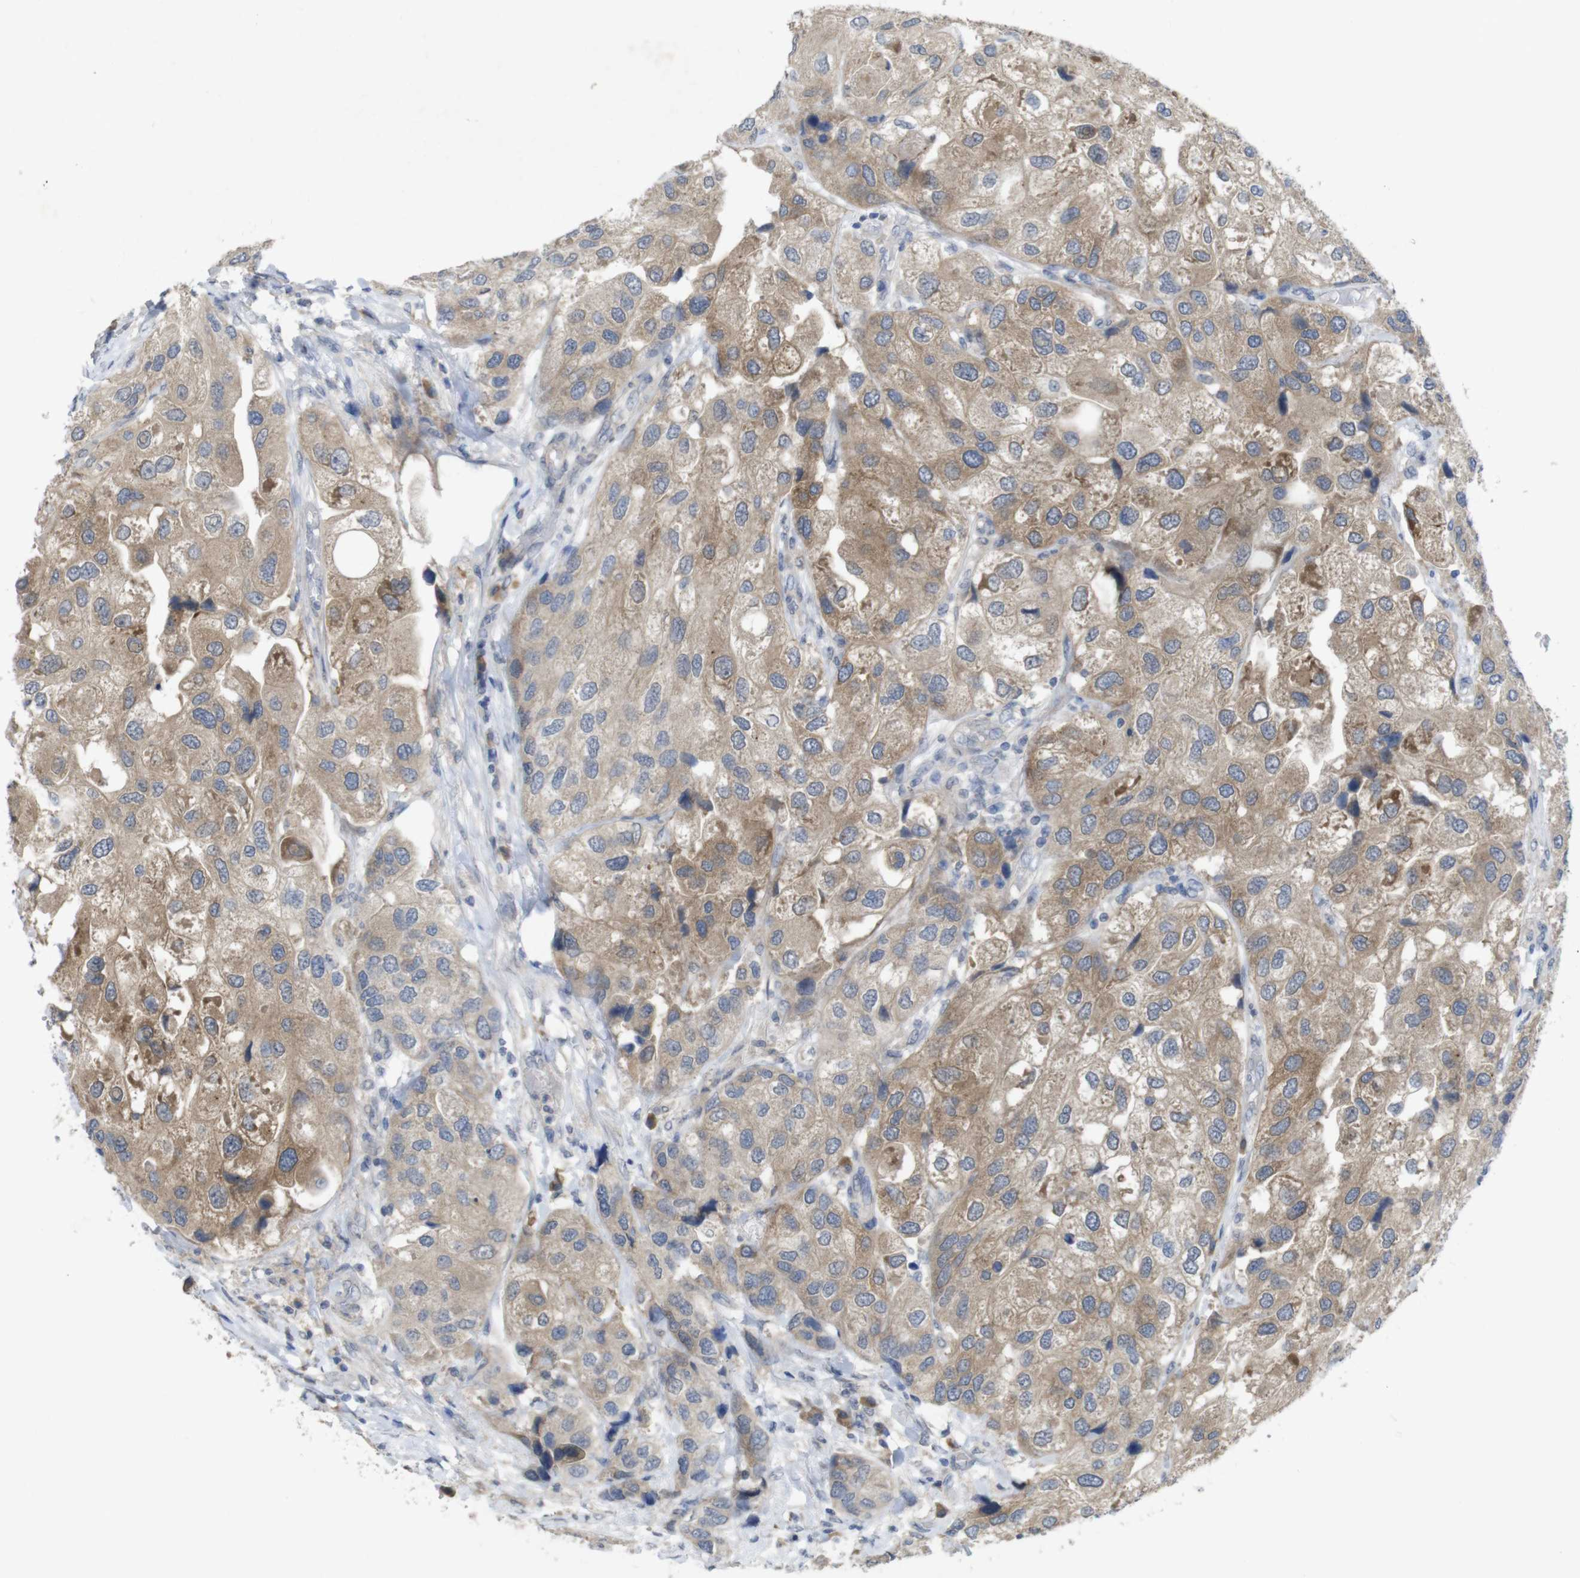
{"staining": {"intensity": "moderate", "quantity": ">75%", "location": "cytoplasmic/membranous"}, "tissue": "urothelial cancer", "cell_type": "Tumor cells", "image_type": "cancer", "snomed": [{"axis": "morphology", "description": "Urothelial carcinoma, High grade"}, {"axis": "topography", "description": "Urinary bladder"}], "caption": "Urothelial cancer tissue demonstrates moderate cytoplasmic/membranous staining in approximately >75% of tumor cells, visualized by immunohistochemistry. (DAB IHC with brightfield microscopy, high magnification).", "gene": "BCAR3", "patient": {"sex": "female", "age": 64}}